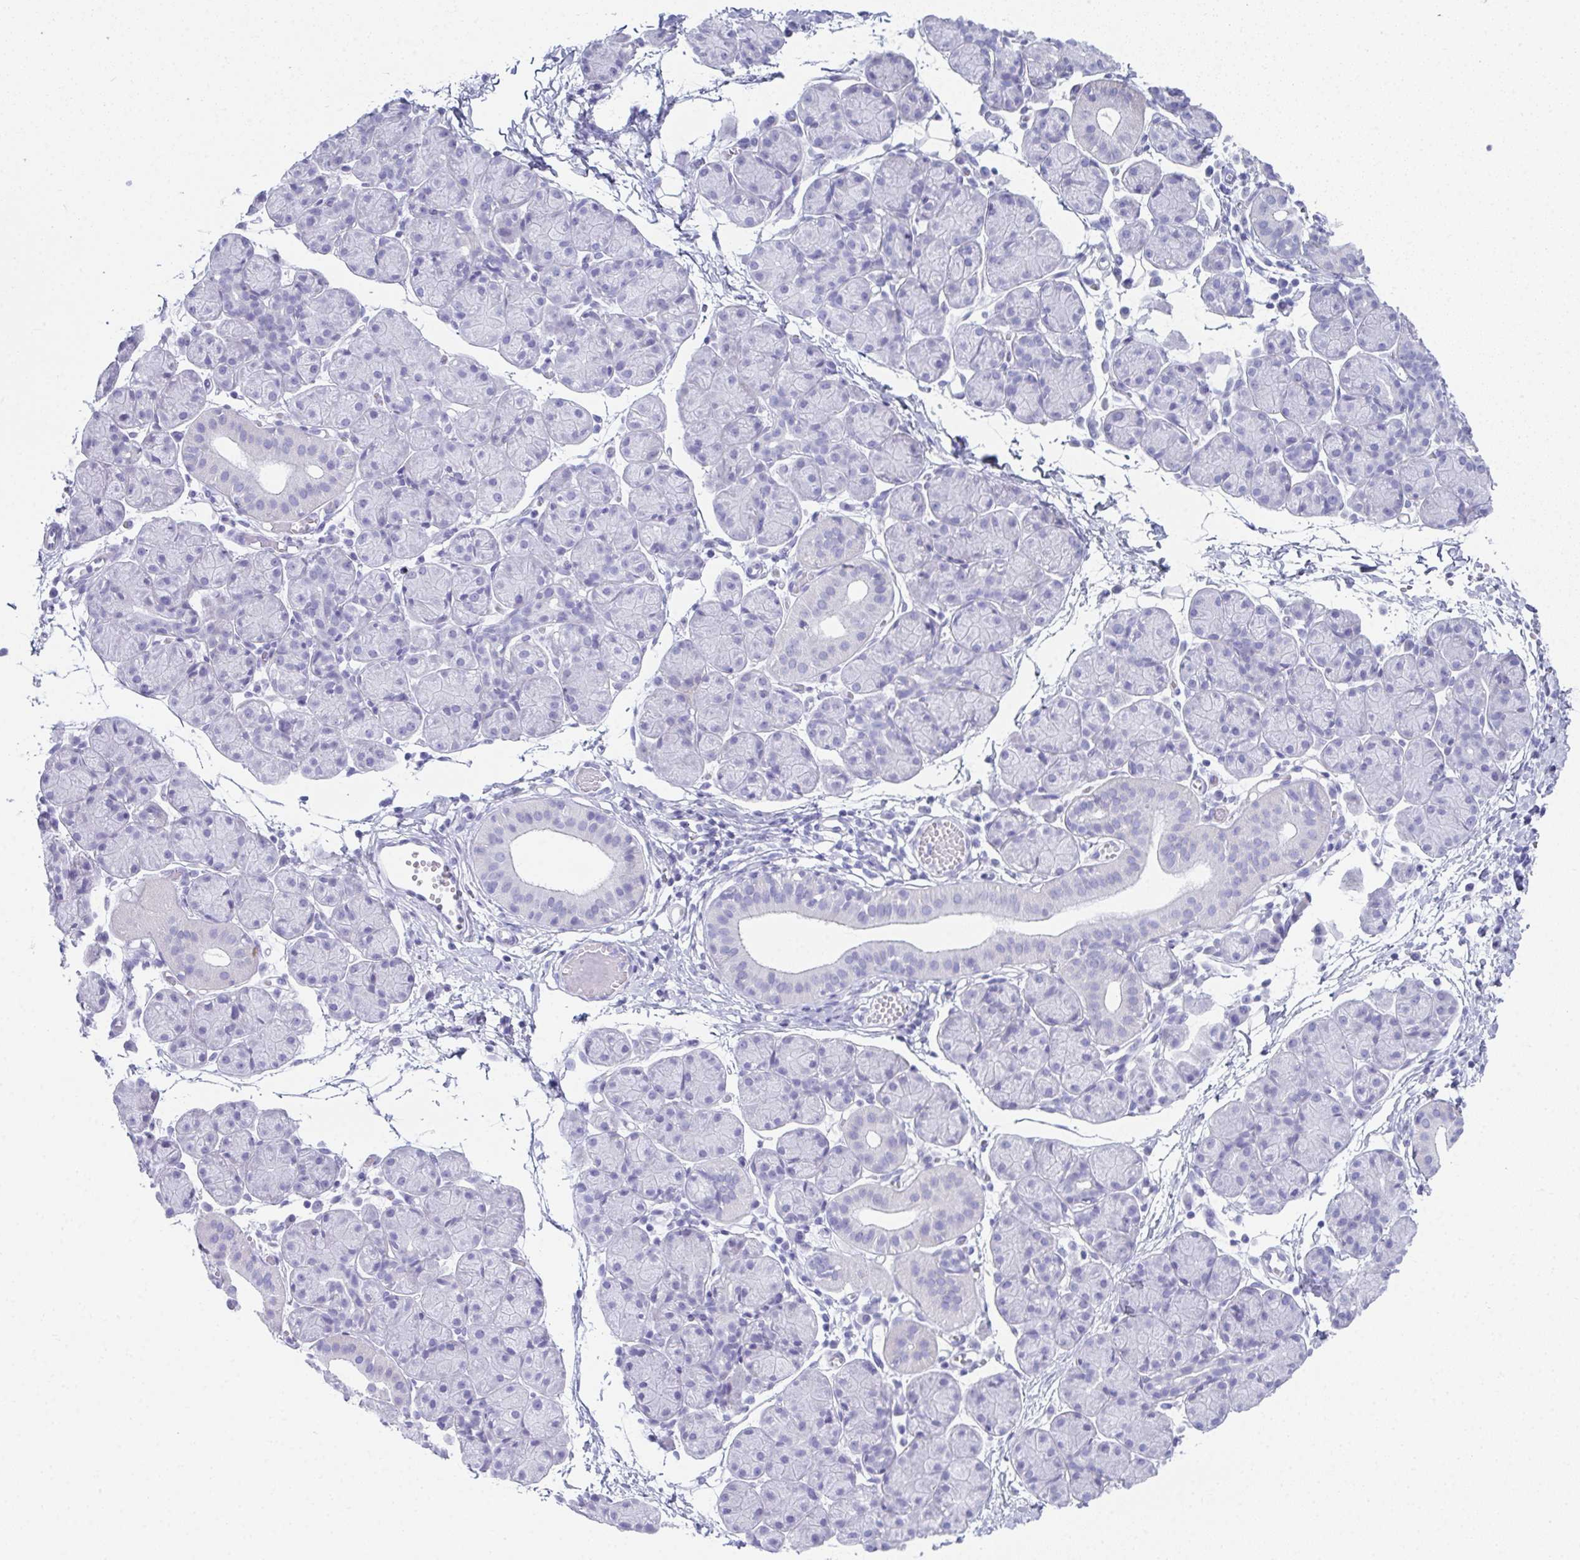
{"staining": {"intensity": "negative", "quantity": "none", "location": "none"}, "tissue": "salivary gland", "cell_type": "Glandular cells", "image_type": "normal", "snomed": [{"axis": "morphology", "description": "Normal tissue, NOS"}, {"axis": "morphology", "description": "Inflammation, NOS"}, {"axis": "topography", "description": "Lymph node"}, {"axis": "topography", "description": "Salivary gland"}], "caption": "Unremarkable salivary gland was stained to show a protein in brown. There is no significant staining in glandular cells. The staining is performed using DAB (3,3'-diaminobenzidine) brown chromogen with nuclei counter-stained in using hematoxylin.", "gene": "SYCP1", "patient": {"sex": "male", "age": 3}}